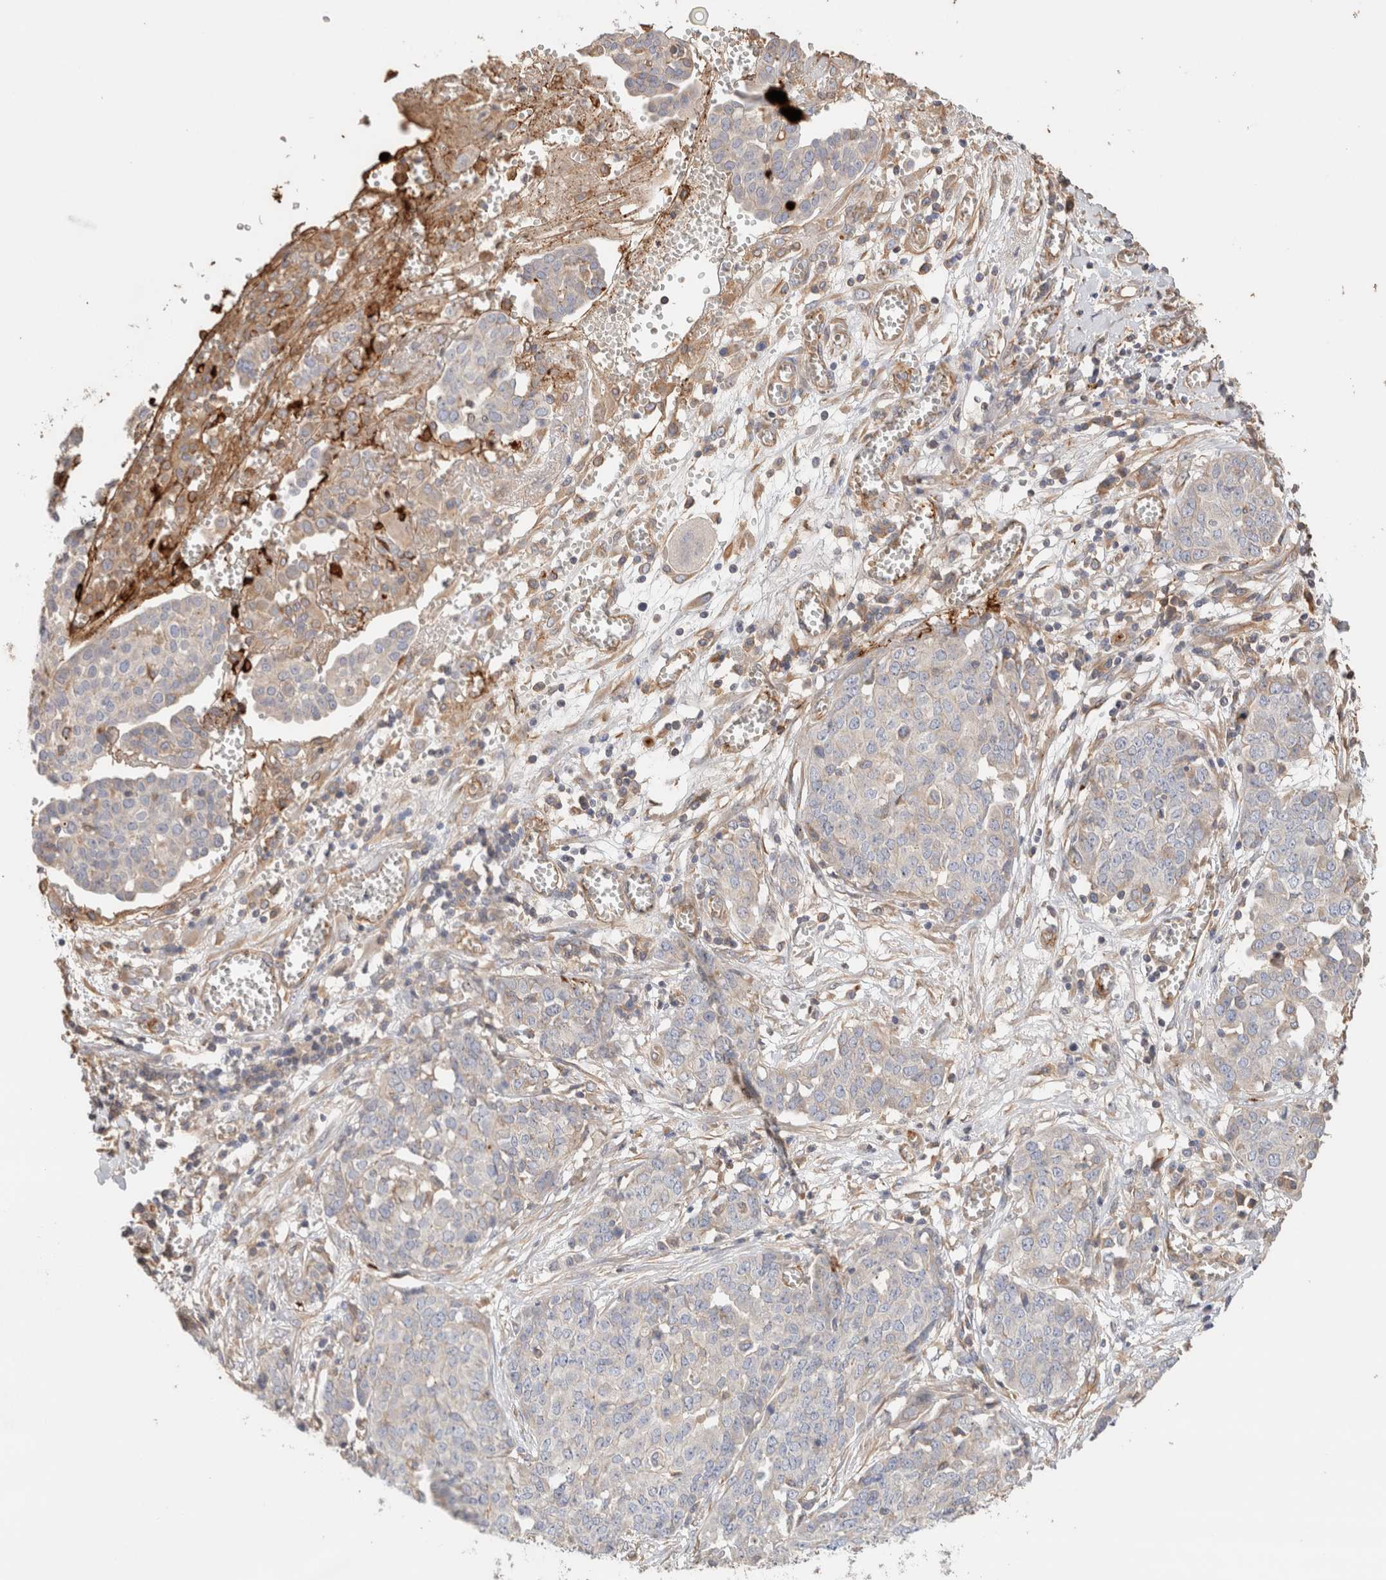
{"staining": {"intensity": "negative", "quantity": "none", "location": "none"}, "tissue": "ovarian cancer", "cell_type": "Tumor cells", "image_type": "cancer", "snomed": [{"axis": "morphology", "description": "Cystadenocarcinoma, serous, NOS"}, {"axis": "topography", "description": "Soft tissue"}, {"axis": "topography", "description": "Ovary"}], "caption": "This is a histopathology image of immunohistochemistry (IHC) staining of ovarian cancer, which shows no expression in tumor cells.", "gene": "PROS1", "patient": {"sex": "female", "age": 57}}